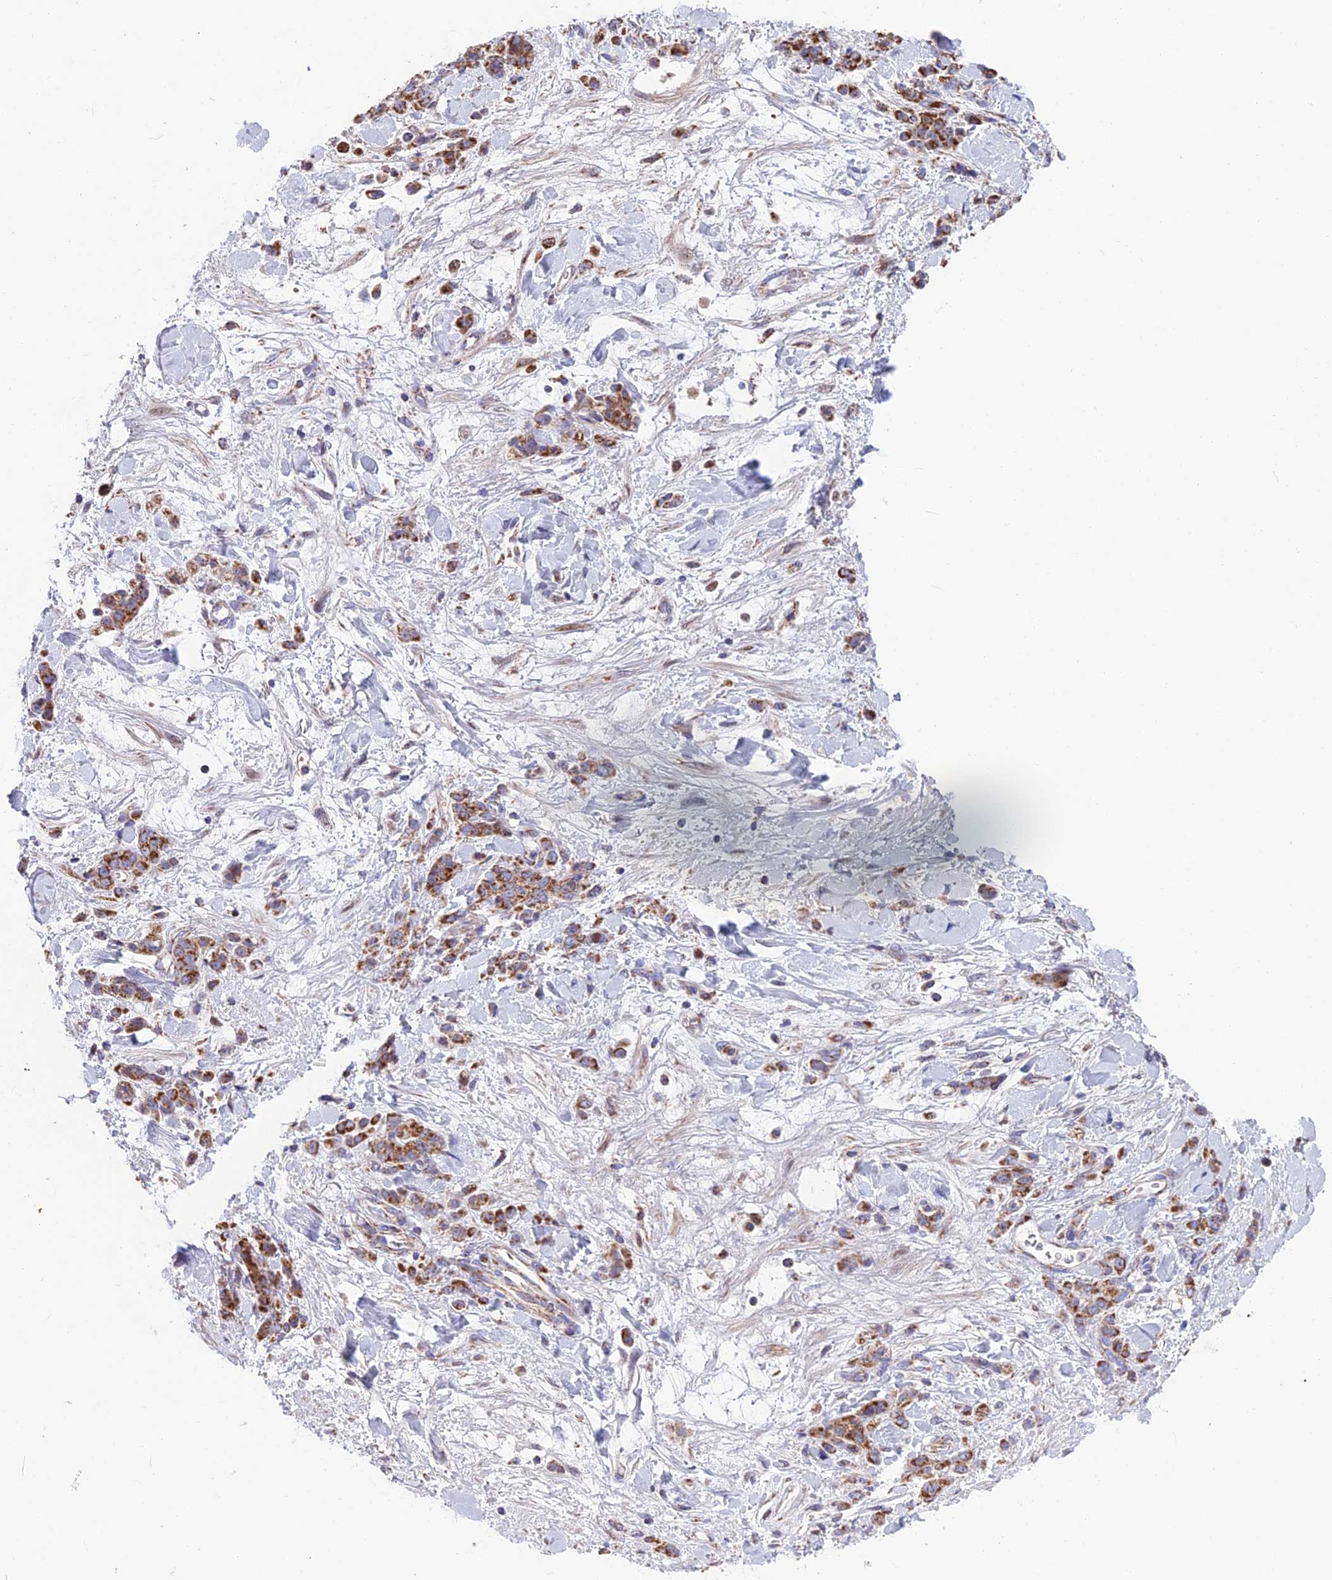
{"staining": {"intensity": "strong", "quantity": ">75%", "location": "cytoplasmic/membranous"}, "tissue": "stomach cancer", "cell_type": "Tumor cells", "image_type": "cancer", "snomed": [{"axis": "morphology", "description": "Normal tissue, NOS"}, {"axis": "morphology", "description": "Adenocarcinoma, NOS"}, {"axis": "topography", "description": "Stomach"}], "caption": "Tumor cells display high levels of strong cytoplasmic/membranous expression in approximately >75% of cells in human stomach adenocarcinoma. (DAB = brown stain, brightfield microscopy at high magnification).", "gene": "CS", "patient": {"sex": "male", "age": 82}}